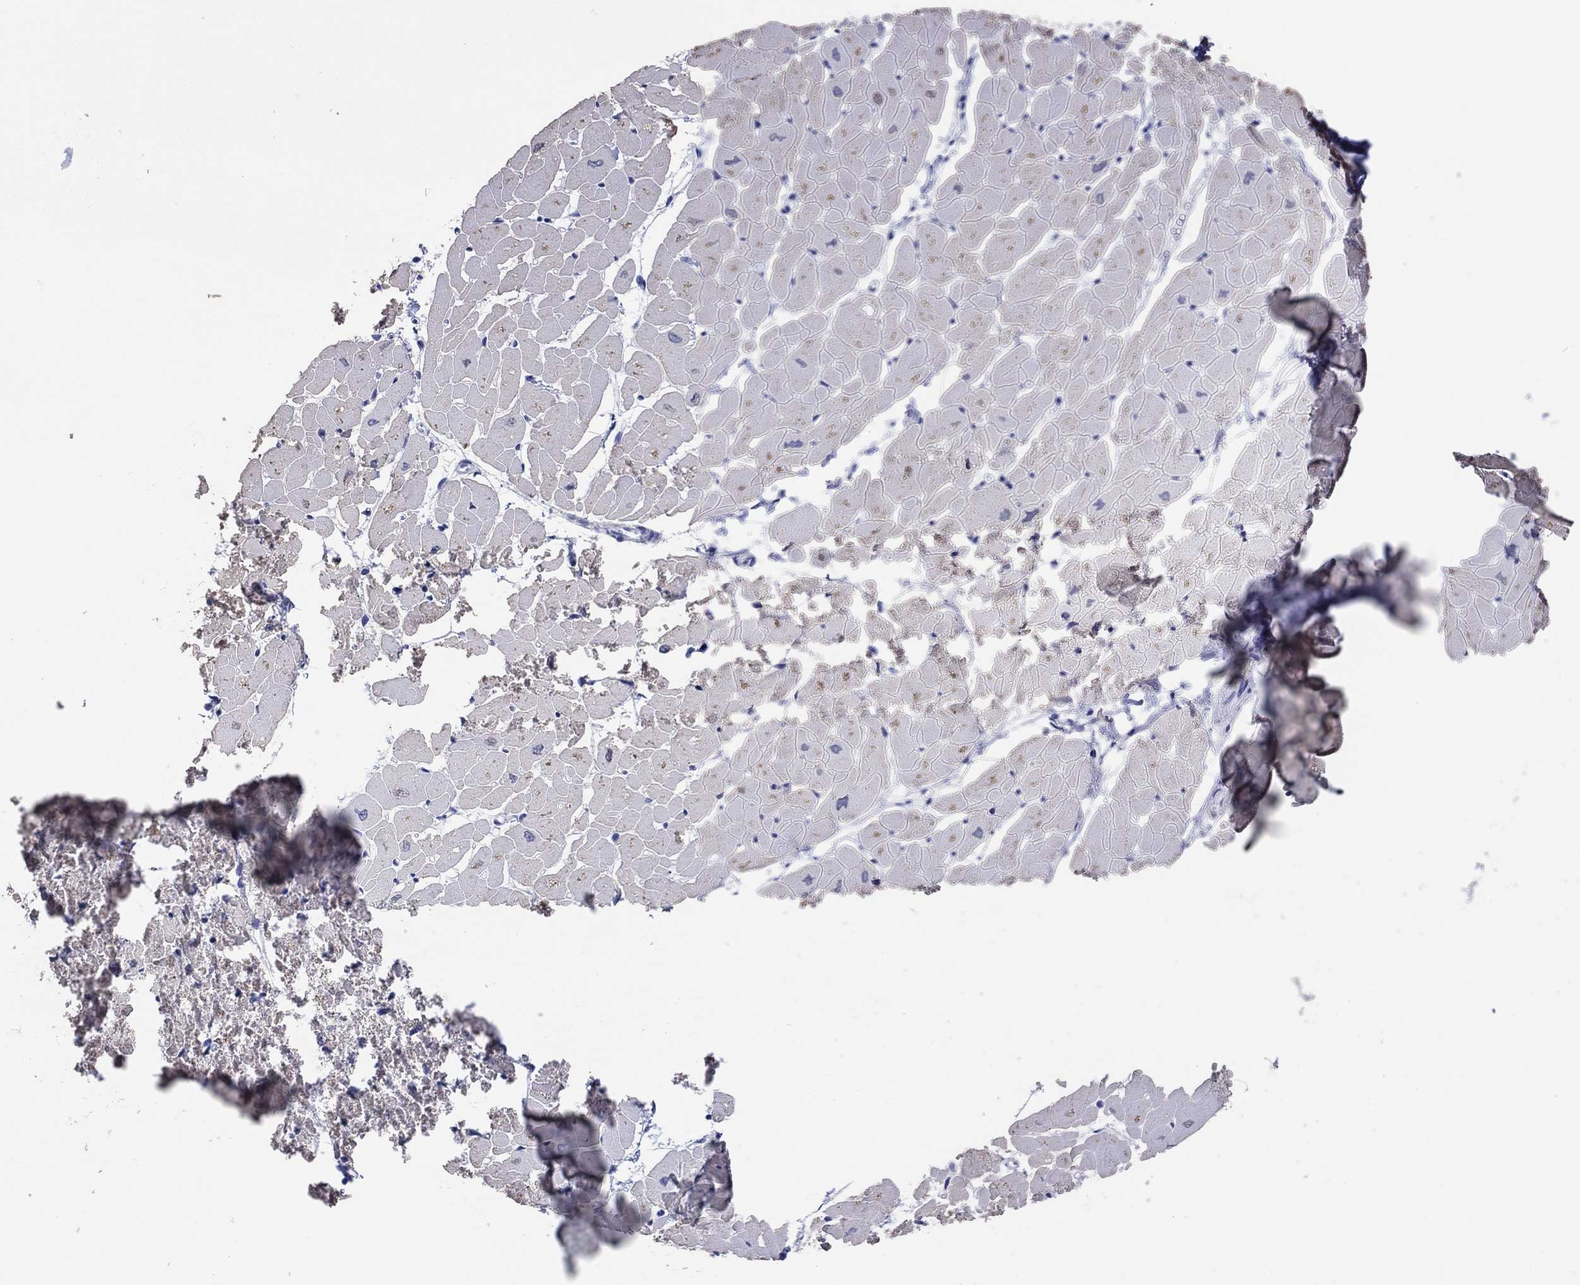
{"staining": {"intensity": "moderate", "quantity": "25%-75%", "location": "cytoplasmic/membranous"}, "tissue": "heart muscle", "cell_type": "Cardiomyocytes", "image_type": "normal", "snomed": [{"axis": "morphology", "description": "Normal tissue, NOS"}, {"axis": "topography", "description": "Heart"}], "caption": "Immunohistochemistry image of normal heart muscle stained for a protein (brown), which shows medium levels of moderate cytoplasmic/membranous staining in approximately 25%-75% of cardiomyocytes.", "gene": "ERICH3", "patient": {"sex": "male", "age": 57}}